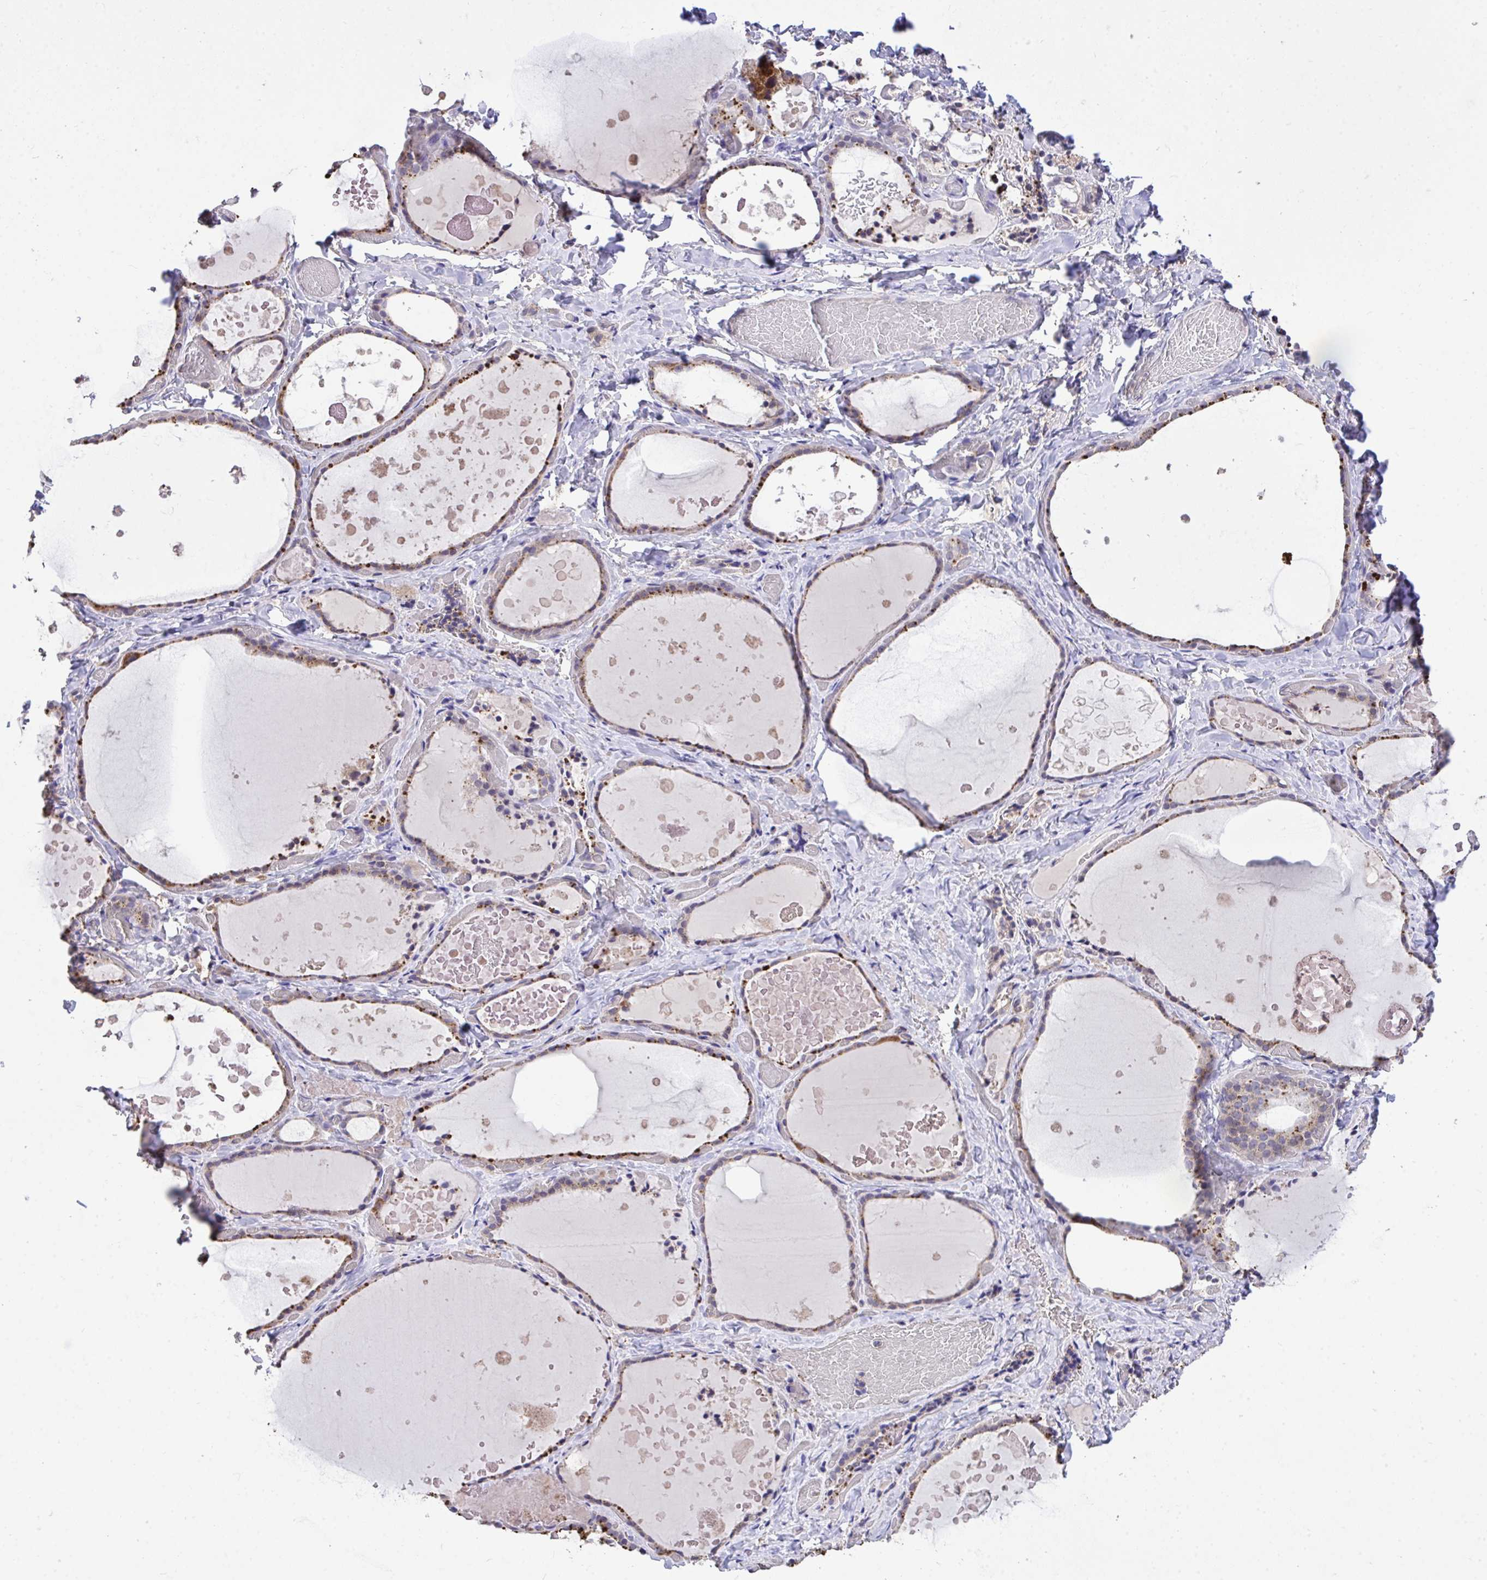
{"staining": {"intensity": "moderate", "quantity": "25%-75%", "location": "cytoplasmic/membranous"}, "tissue": "thyroid gland", "cell_type": "Glandular cells", "image_type": "normal", "snomed": [{"axis": "morphology", "description": "Normal tissue, NOS"}, {"axis": "topography", "description": "Thyroid gland"}], "caption": "The immunohistochemical stain highlights moderate cytoplasmic/membranous staining in glandular cells of normal thyroid gland.", "gene": "MPC2", "patient": {"sex": "female", "age": 56}}